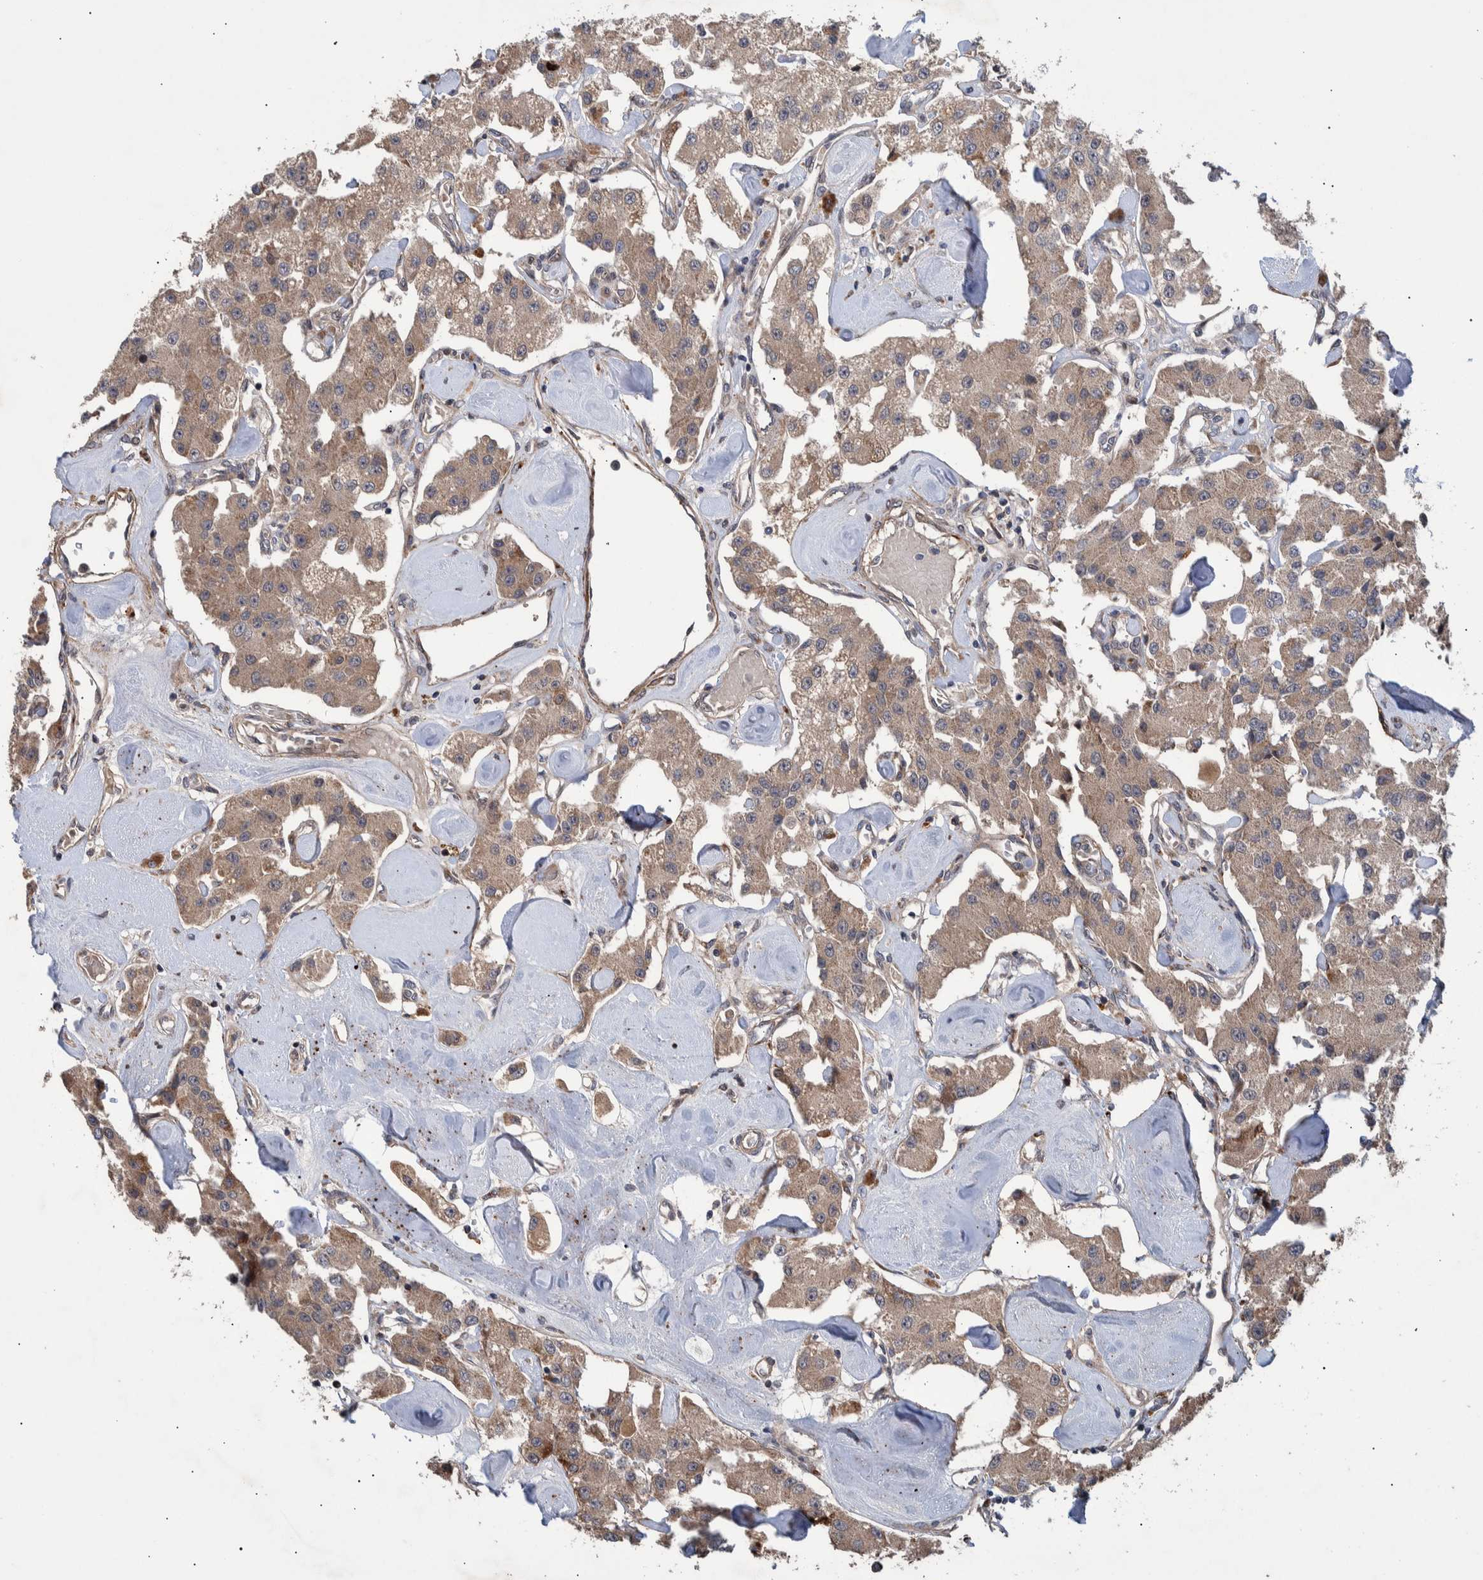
{"staining": {"intensity": "weak", "quantity": ">75%", "location": "cytoplasmic/membranous"}, "tissue": "carcinoid", "cell_type": "Tumor cells", "image_type": "cancer", "snomed": [{"axis": "morphology", "description": "Carcinoid, malignant, NOS"}, {"axis": "topography", "description": "Pancreas"}], "caption": "A micrograph of human carcinoid stained for a protein shows weak cytoplasmic/membranous brown staining in tumor cells.", "gene": "B3GNTL1", "patient": {"sex": "male", "age": 41}}